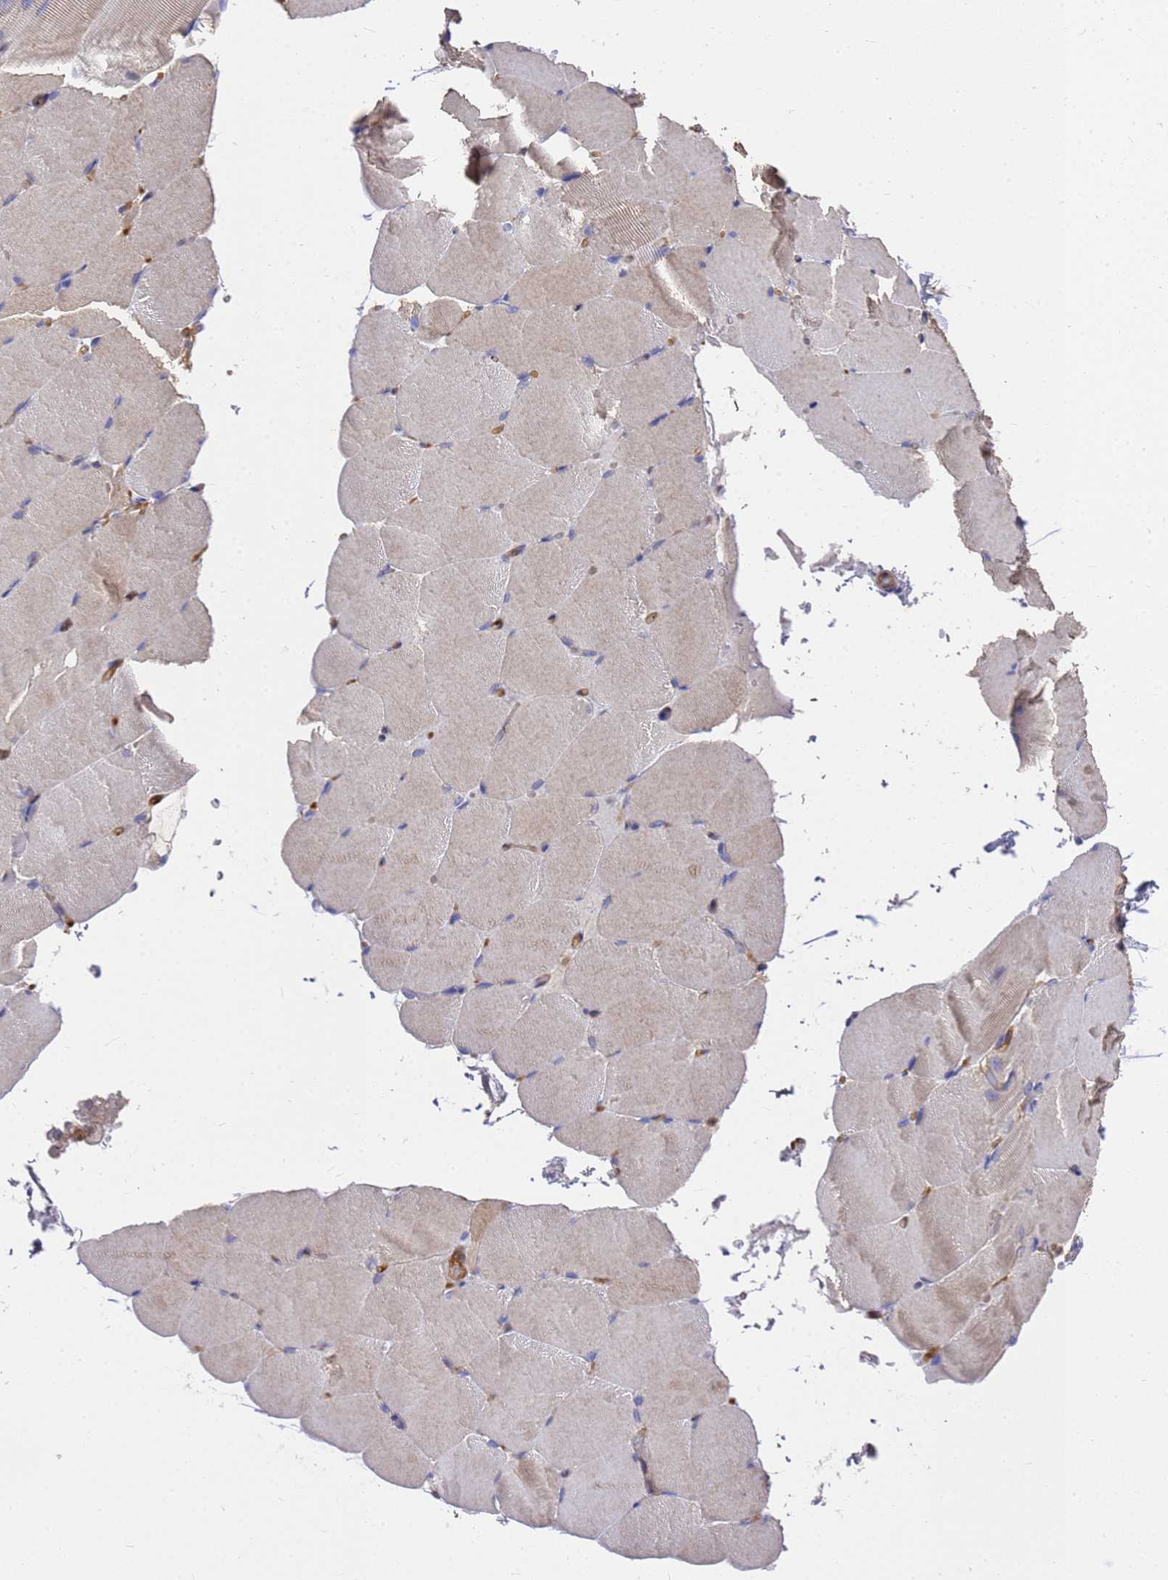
{"staining": {"intensity": "weak", "quantity": "<25%", "location": "cytoplasmic/membranous"}, "tissue": "skeletal muscle", "cell_type": "Myocytes", "image_type": "normal", "snomed": [{"axis": "morphology", "description": "Normal tissue, NOS"}, {"axis": "topography", "description": "Skeletal muscle"}, {"axis": "topography", "description": "Parathyroid gland"}], "caption": "Skeletal muscle stained for a protein using immunohistochemistry exhibits no positivity myocytes.", "gene": "SLC35E2B", "patient": {"sex": "female", "age": 37}}